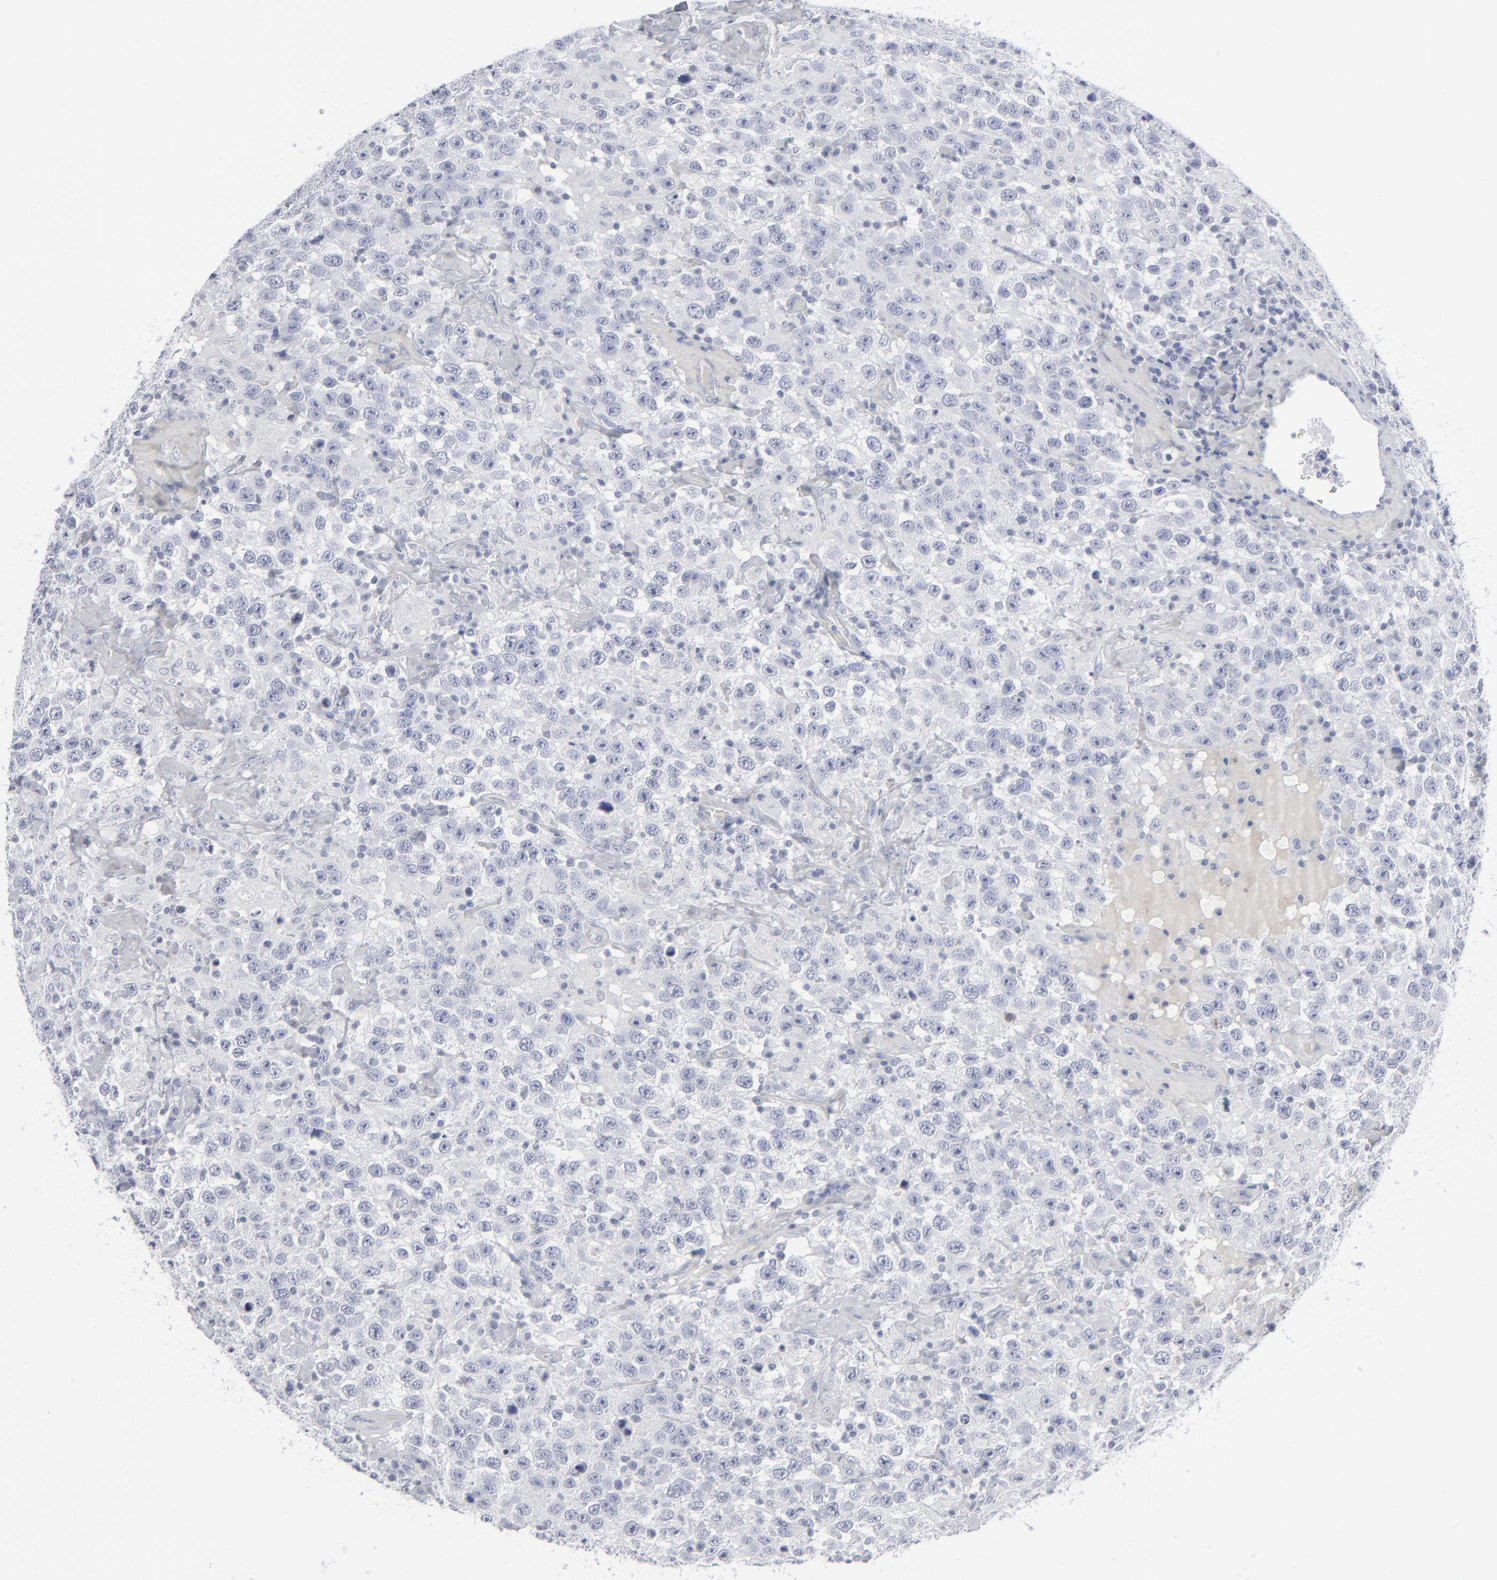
{"staining": {"intensity": "negative", "quantity": "none", "location": "none"}, "tissue": "testis cancer", "cell_type": "Tumor cells", "image_type": "cancer", "snomed": [{"axis": "morphology", "description": "Seminoma, NOS"}, {"axis": "topography", "description": "Testis"}], "caption": "A photomicrograph of testis seminoma stained for a protein shows no brown staining in tumor cells.", "gene": "MSLN", "patient": {"sex": "male", "age": 41}}